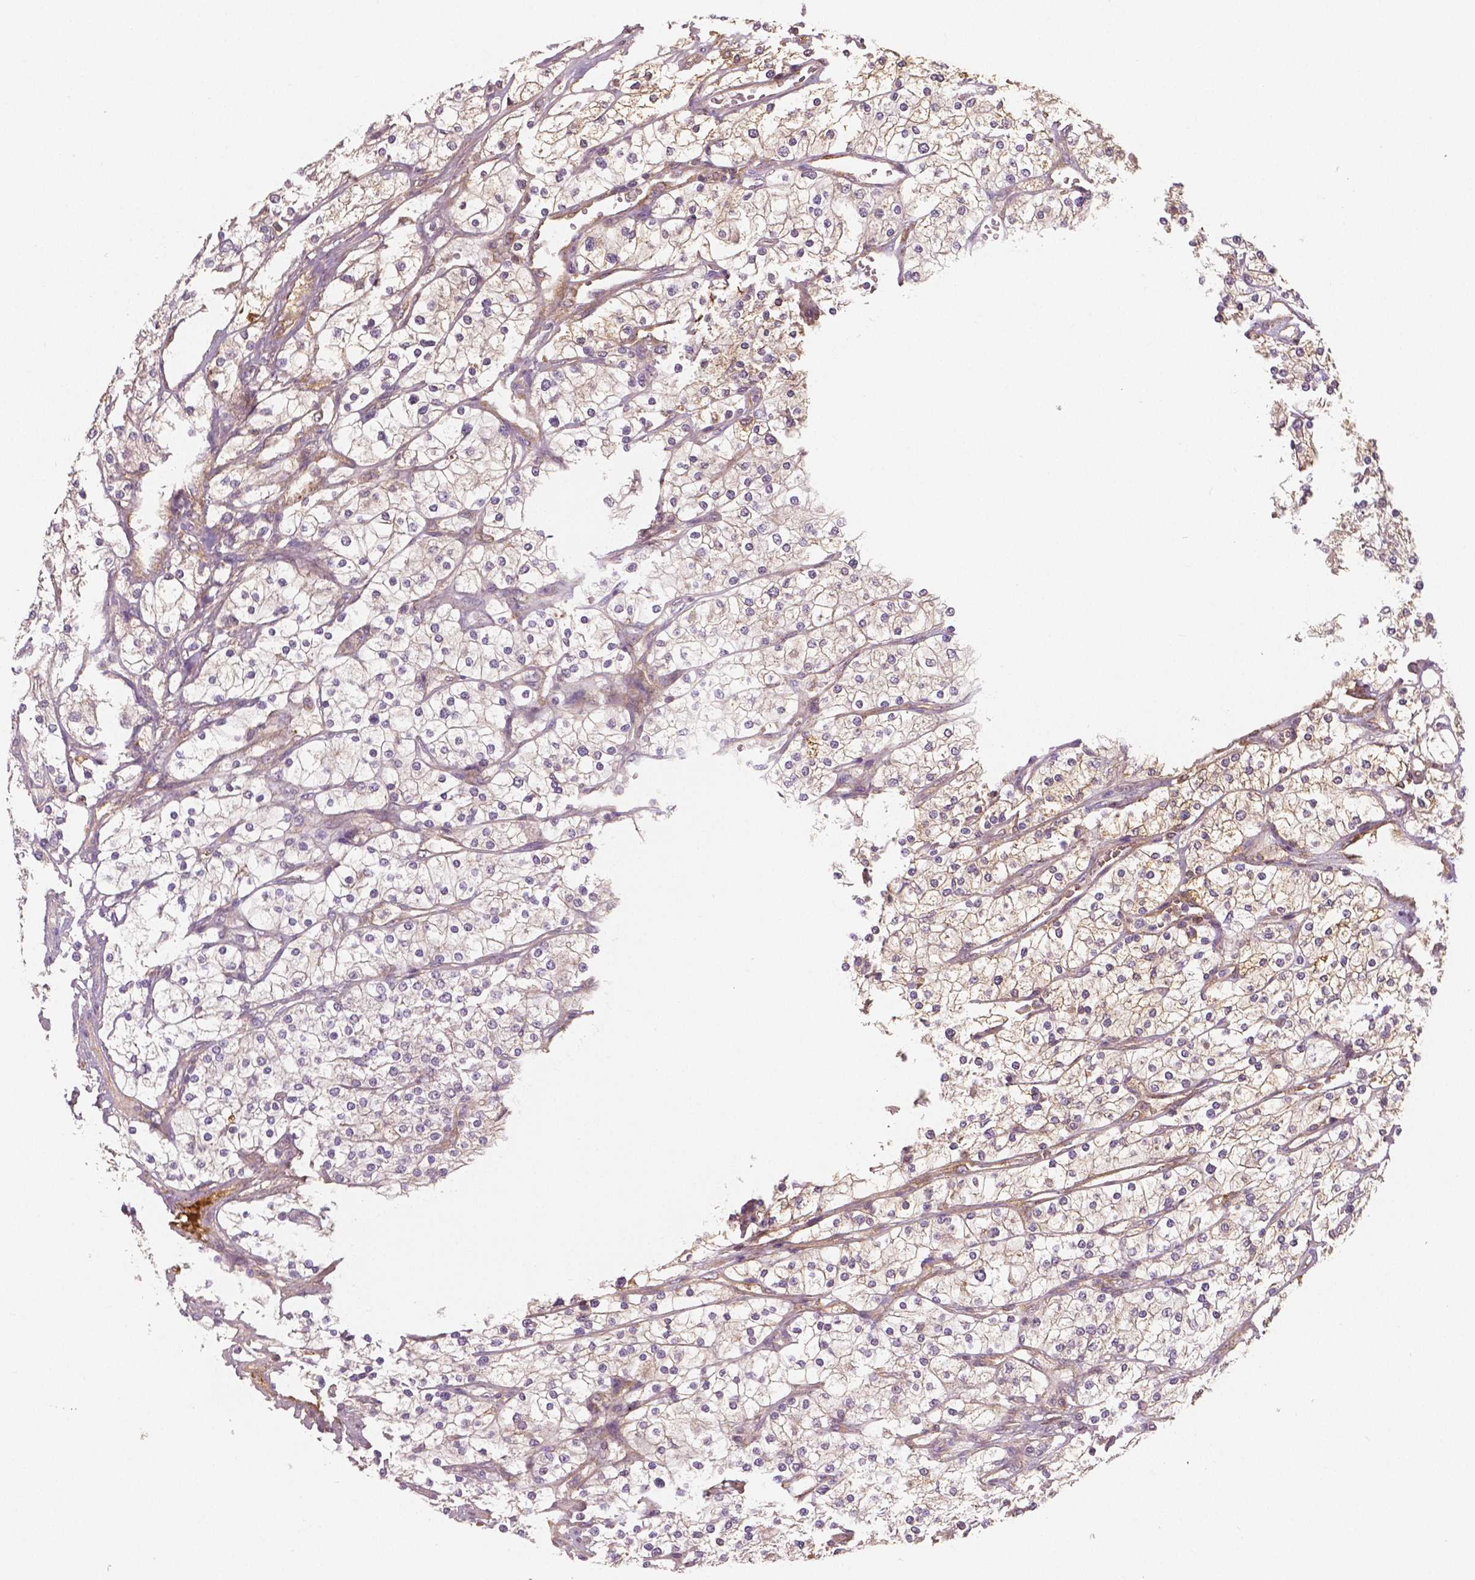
{"staining": {"intensity": "weak", "quantity": "<25%", "location": "cytoplasmic/membranous"}, "tissue": "renal cancer", "cell_type": "Tumor cells", "image_type": "cancer", "snomed": [{"axis": "morphology", "description": "Adenocarcinoma, NOS"}, {"axis": "topography", "description": "Kidney"}], "caption": "Renal adenocarcinoma stained for a protein using IHC demonstrates no staining tumor cells.", "gene": "APOA4", "patient": {"sex": "male", "age": 80}}